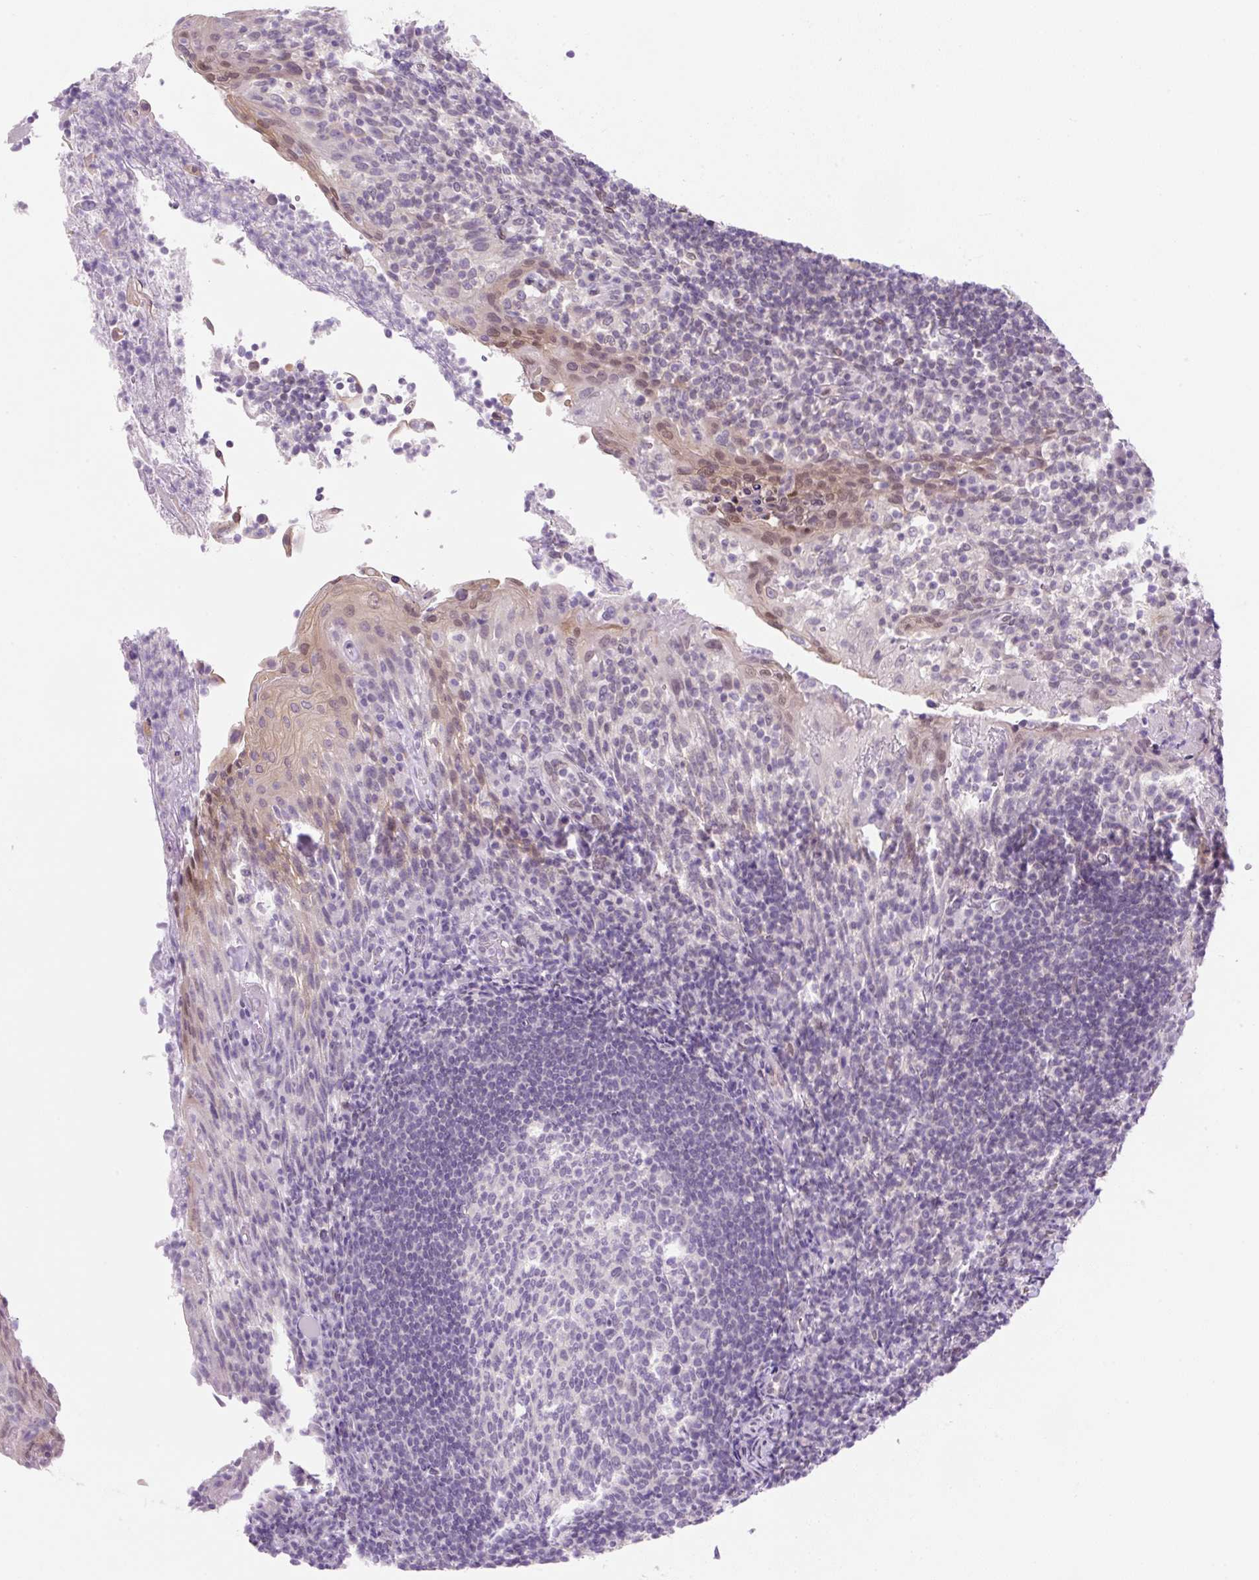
{"staining": {"intensity": "negative", "quantity": "none", "location": "none"}, "tissue": "tonsil", "cell_type": "Germinal center cells", "image_type": "normal", "snomed": [{"axis": "morphology", "description": "Normal tissue, NOS"}, {"axis": "topography", "description": "Tonsil"}], "caption": "This is an immunohistochemistry image of normal human tonsil. There is no expression in germinal center cells.", "gene": "SYNE3", "patient": {"sex": "female", "age": 10}}